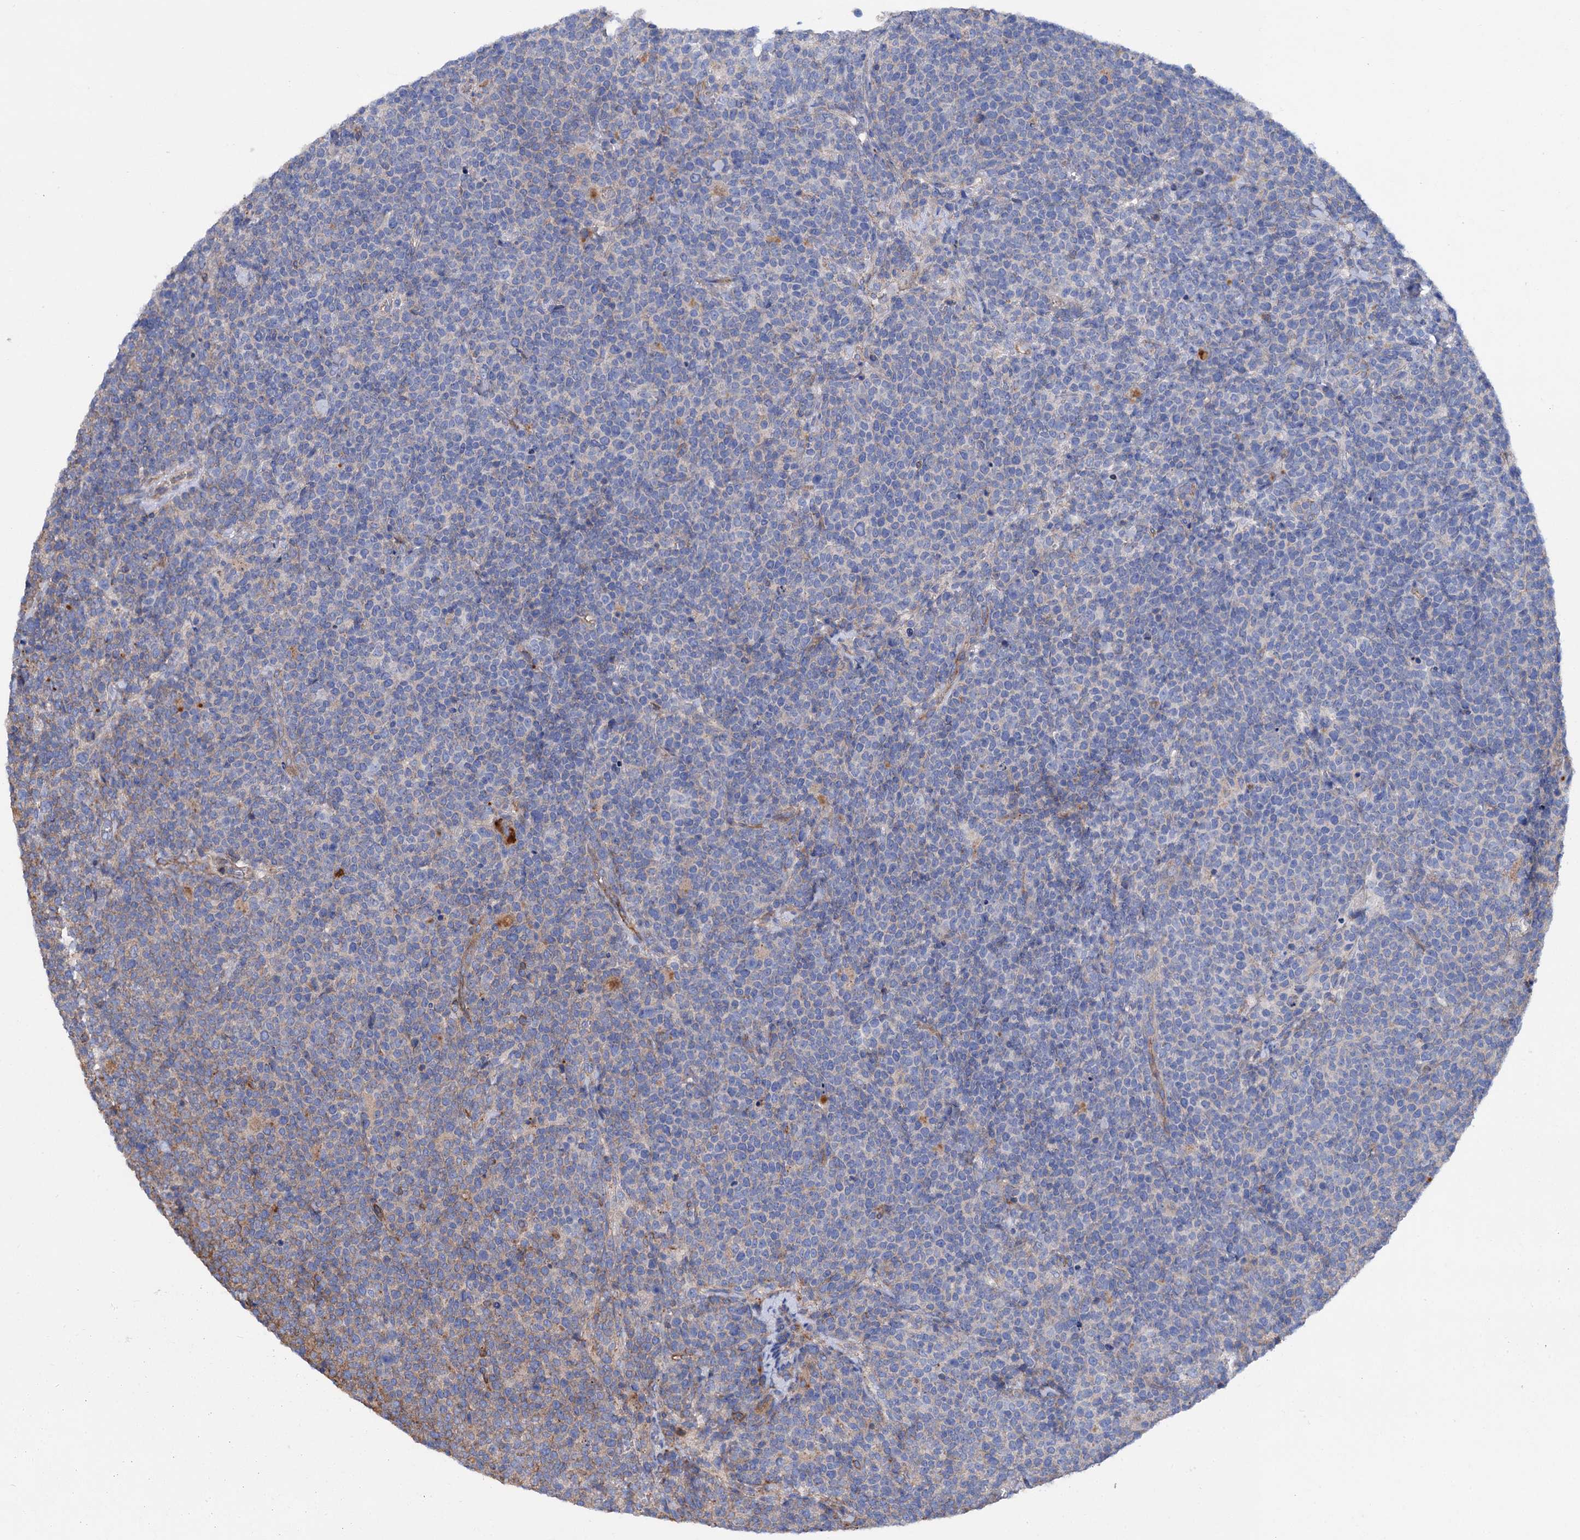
{"staining": {"intensity": "negative", "quantity": "none", "location": "none"}, "tissue": "lymphoma", "cell_type": "Tumor cells", "image_type": "cancer", "snomed": [{"axis": "morphology", "description": "Malignant lymphoma, non-Hodgkin's type, High grade"}, {"axis": "topography", "description": "Lymph node"}], "caption": "IHC of high-grade malignant lymphoma, non-Hodgkin's type displays no positivity in tumor cells.", "gene": "SCPEP1", "patient": {"sex": "male", "age": 61}}